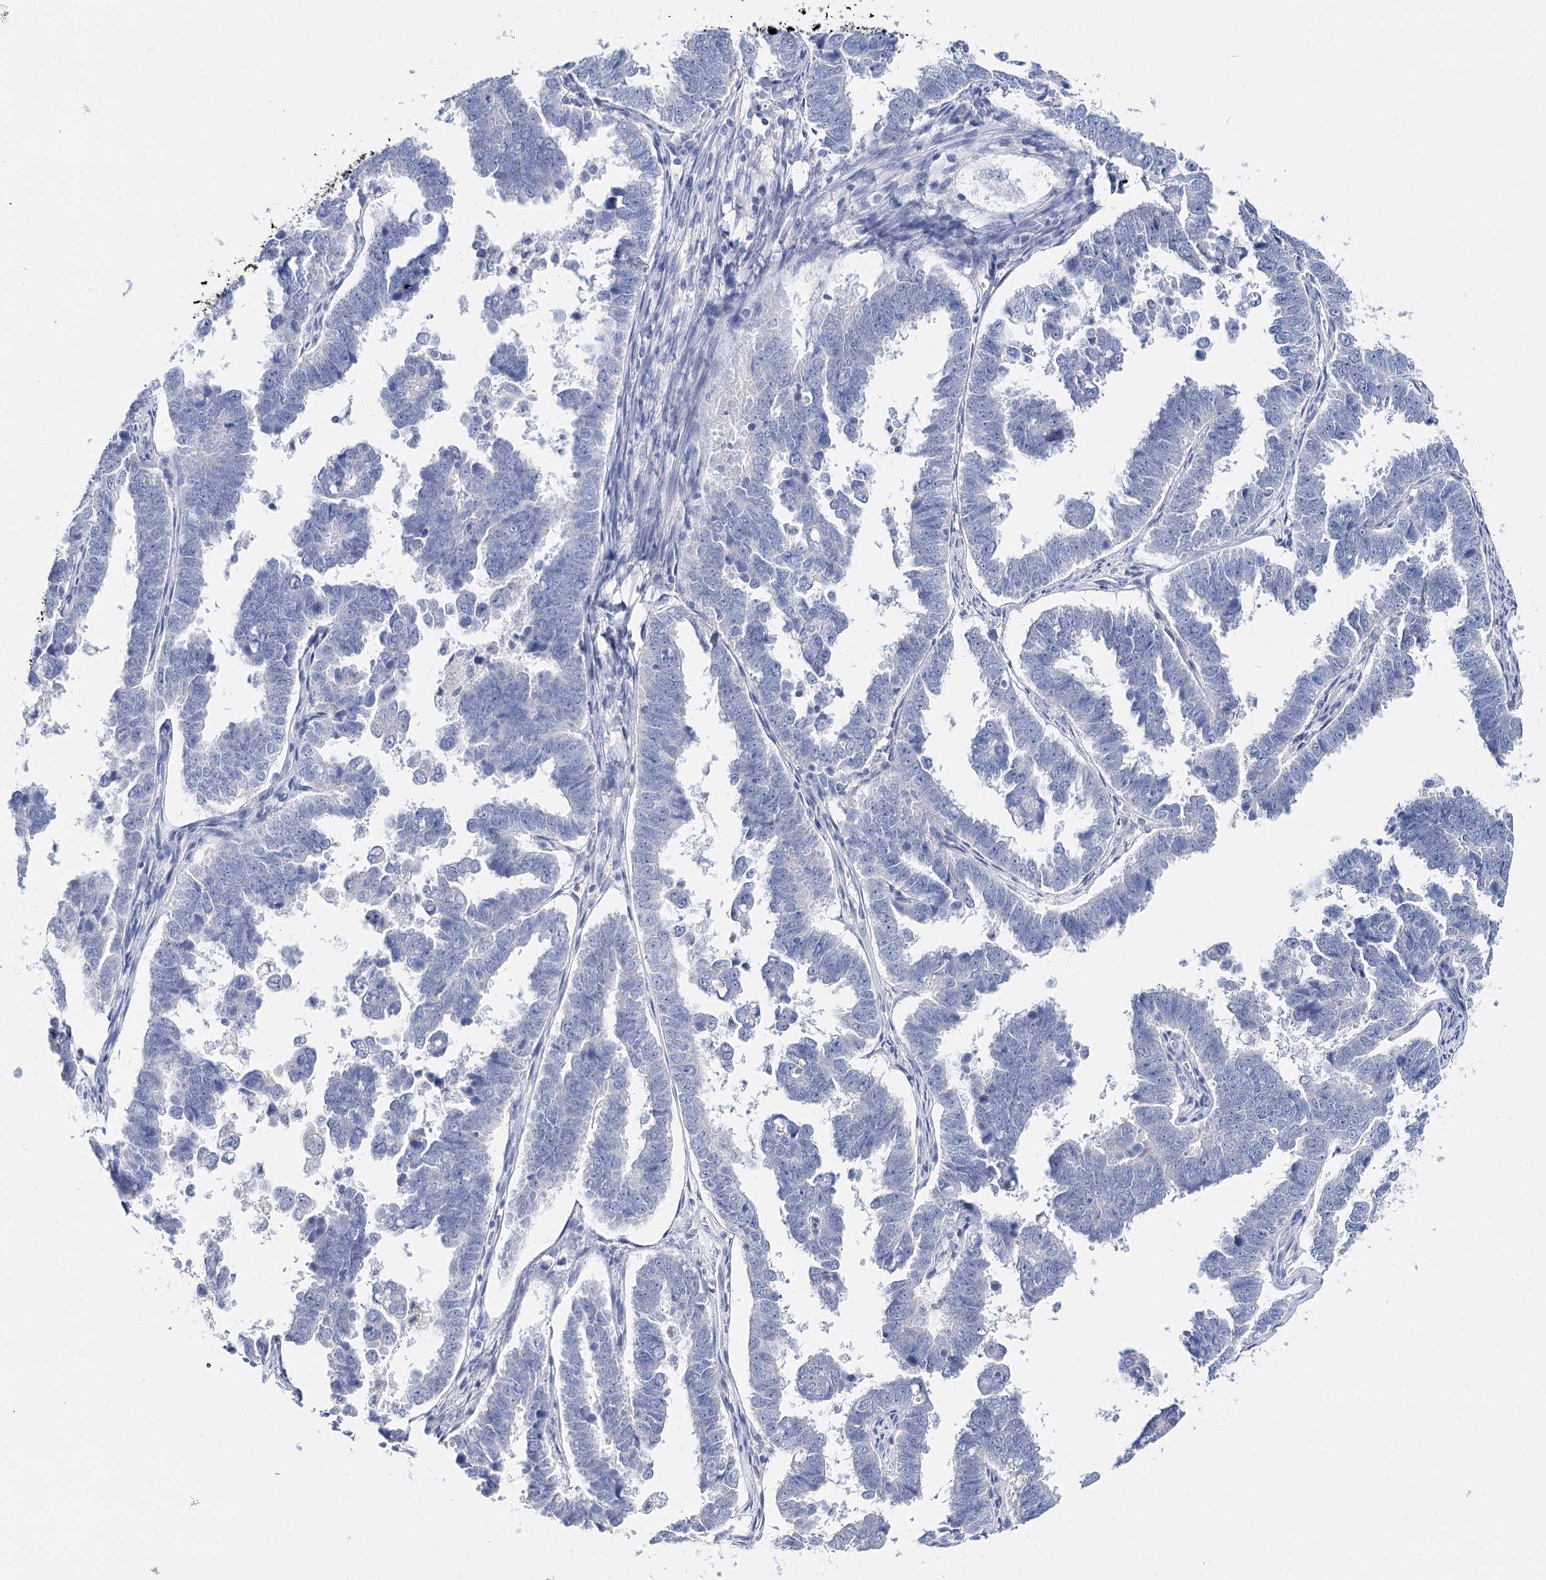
{"staining": {"intensity": "negative", "quantity": "none", "location": "none"}, "tissue": "endometrial cancer", "cell_type": "Tumor cells", "image_type": "cancer", "snomed": [{"axis": "morphology", "description": "Adenocarcinoma, NOS"}, {"axis": "topography", "description": "Endometrium"}], "caption": "Tumor cells show no significant protein expression in endometrial cancer (adenocarcinoma).", "gene": "CEACAM8", "patient": {"sex": "female", "age": 75}}